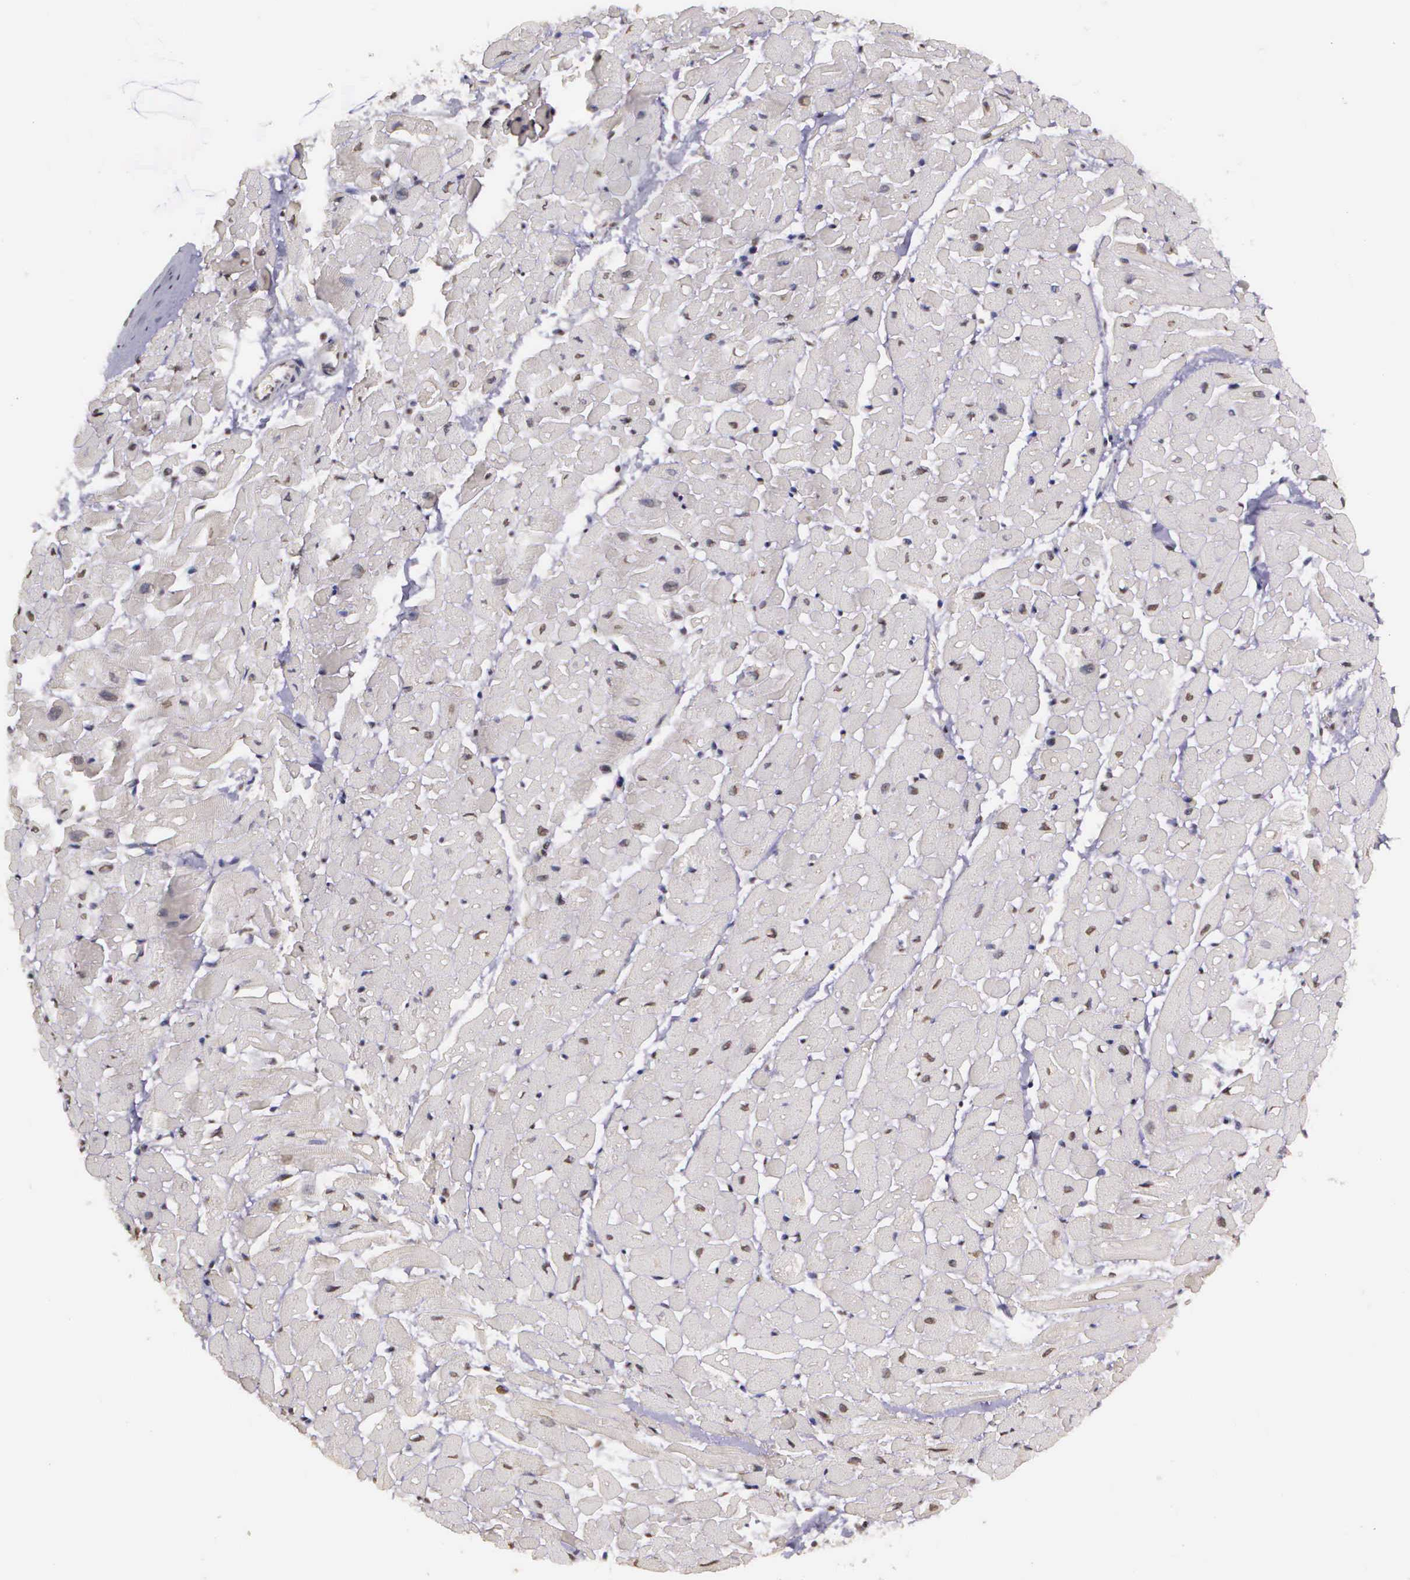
{"staining": {"intensity": "negative", "quantity": "none", "location": "none"}, "tissue": "heart muscle", "cell_type": "Cardiomyocytes", "image_type": "normal", "snomed": [{"axis": "morphology", "description": "Normal tissue, NOS"}, {"axis": "topography", "description": "Heart"}], "caption": "Immunohistochemical staining of unremarkable heart muscle demonstrates no significant staining in cardiomyocytes. (DAB IHC, high magnification).", "gene": "ARMCX5", "patient": {"sex": "male", "age": 45}}